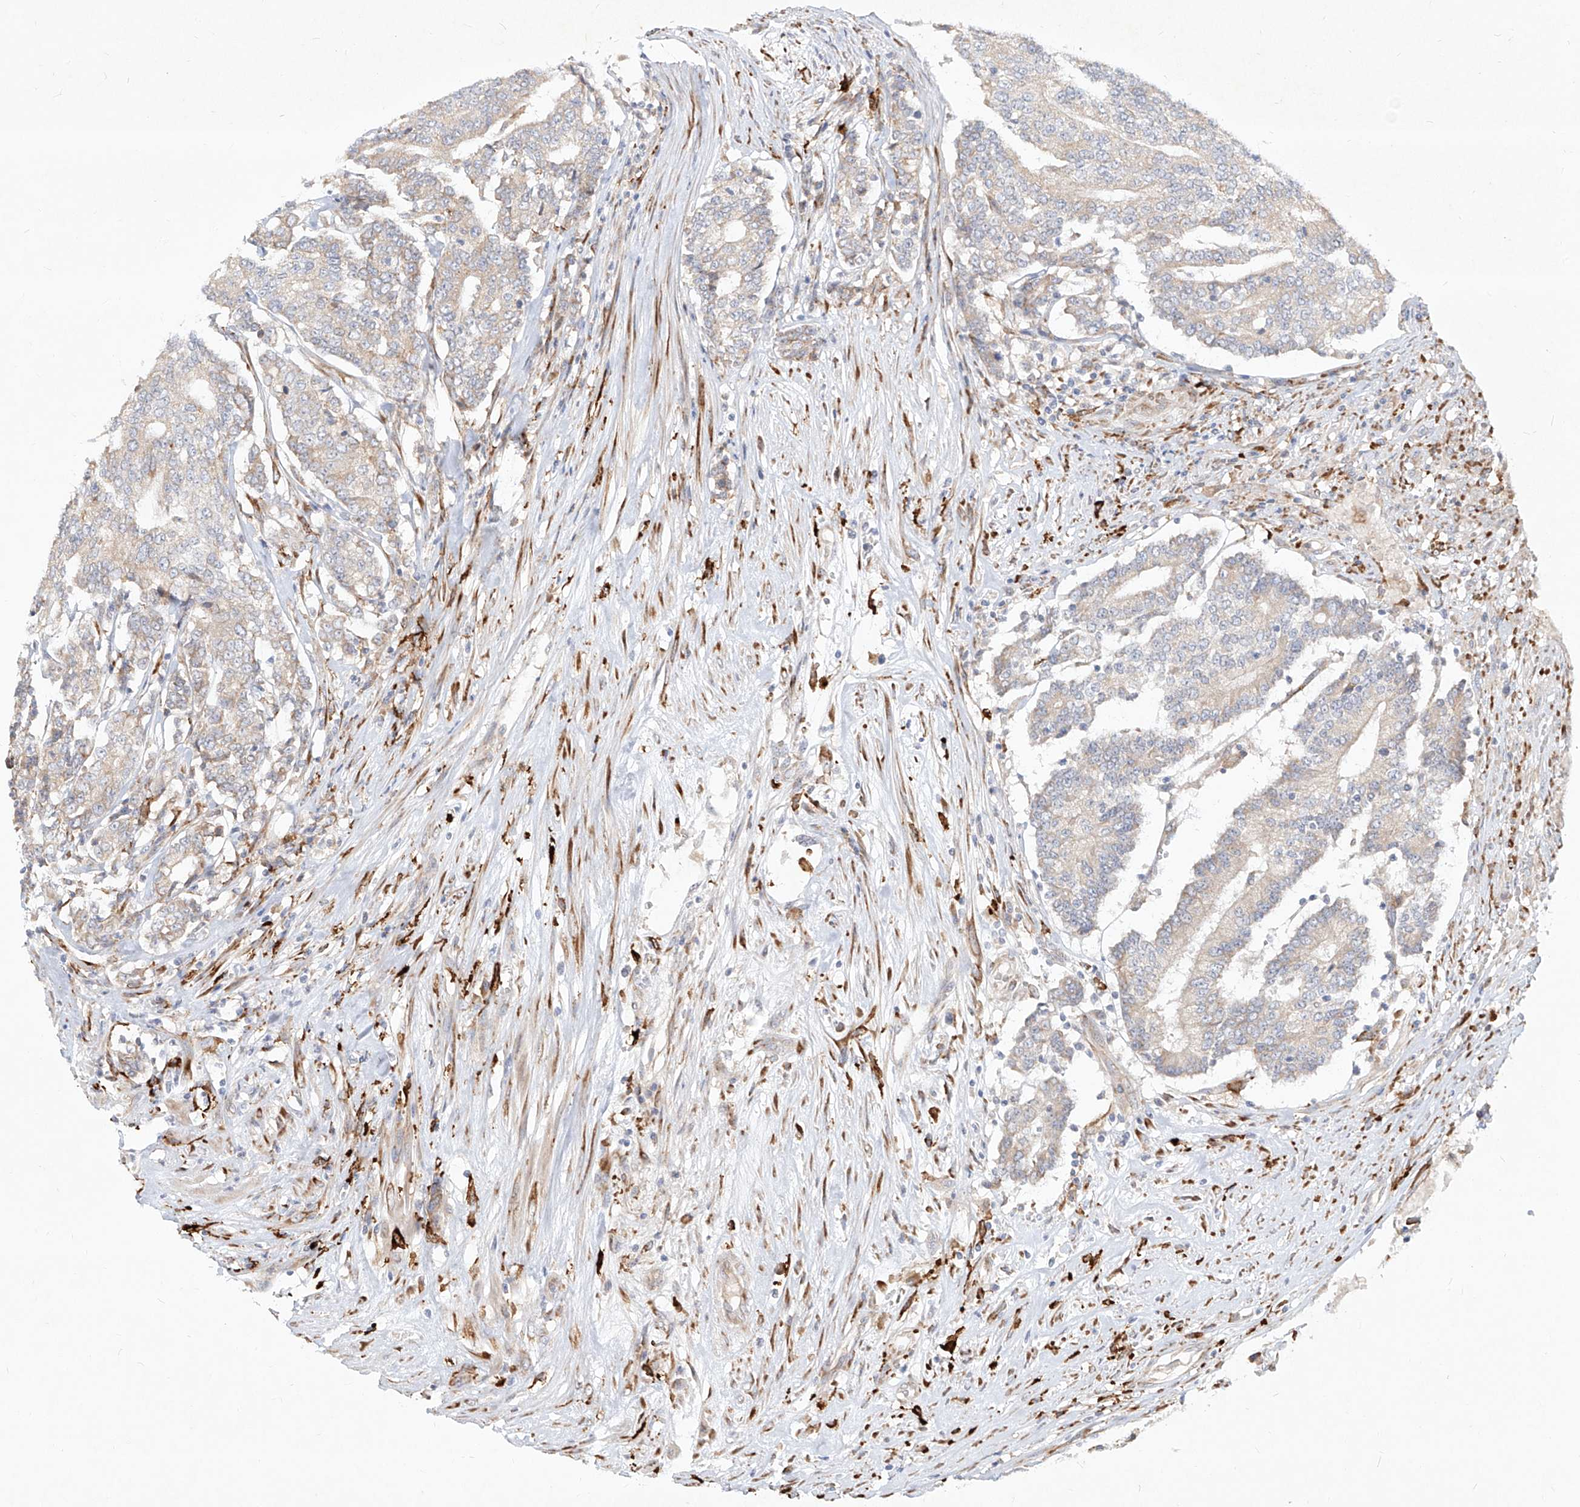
{"staining": {"intensity": "negative", "quantity": "none", "location": "none"}, "tissue": "prostate cancer", "cell_type": "Tumor cells", "image_type": "cancer", "snomed": [{"axis": "morphology", "description": "Normal tissue, NOS"}, {"axis": "morphology", "description": "Adenocarcinoma, High grade"}, {"axis": "topography", "description": "Prostate"}, {"axis": "topography", "description": "Seminal veicle"}], "caption": "A histopathology image of human prostate cancer is negative for staining in tumor cells.", "gene": "CD209", "patient": {"sex": "male", "age": 55}}